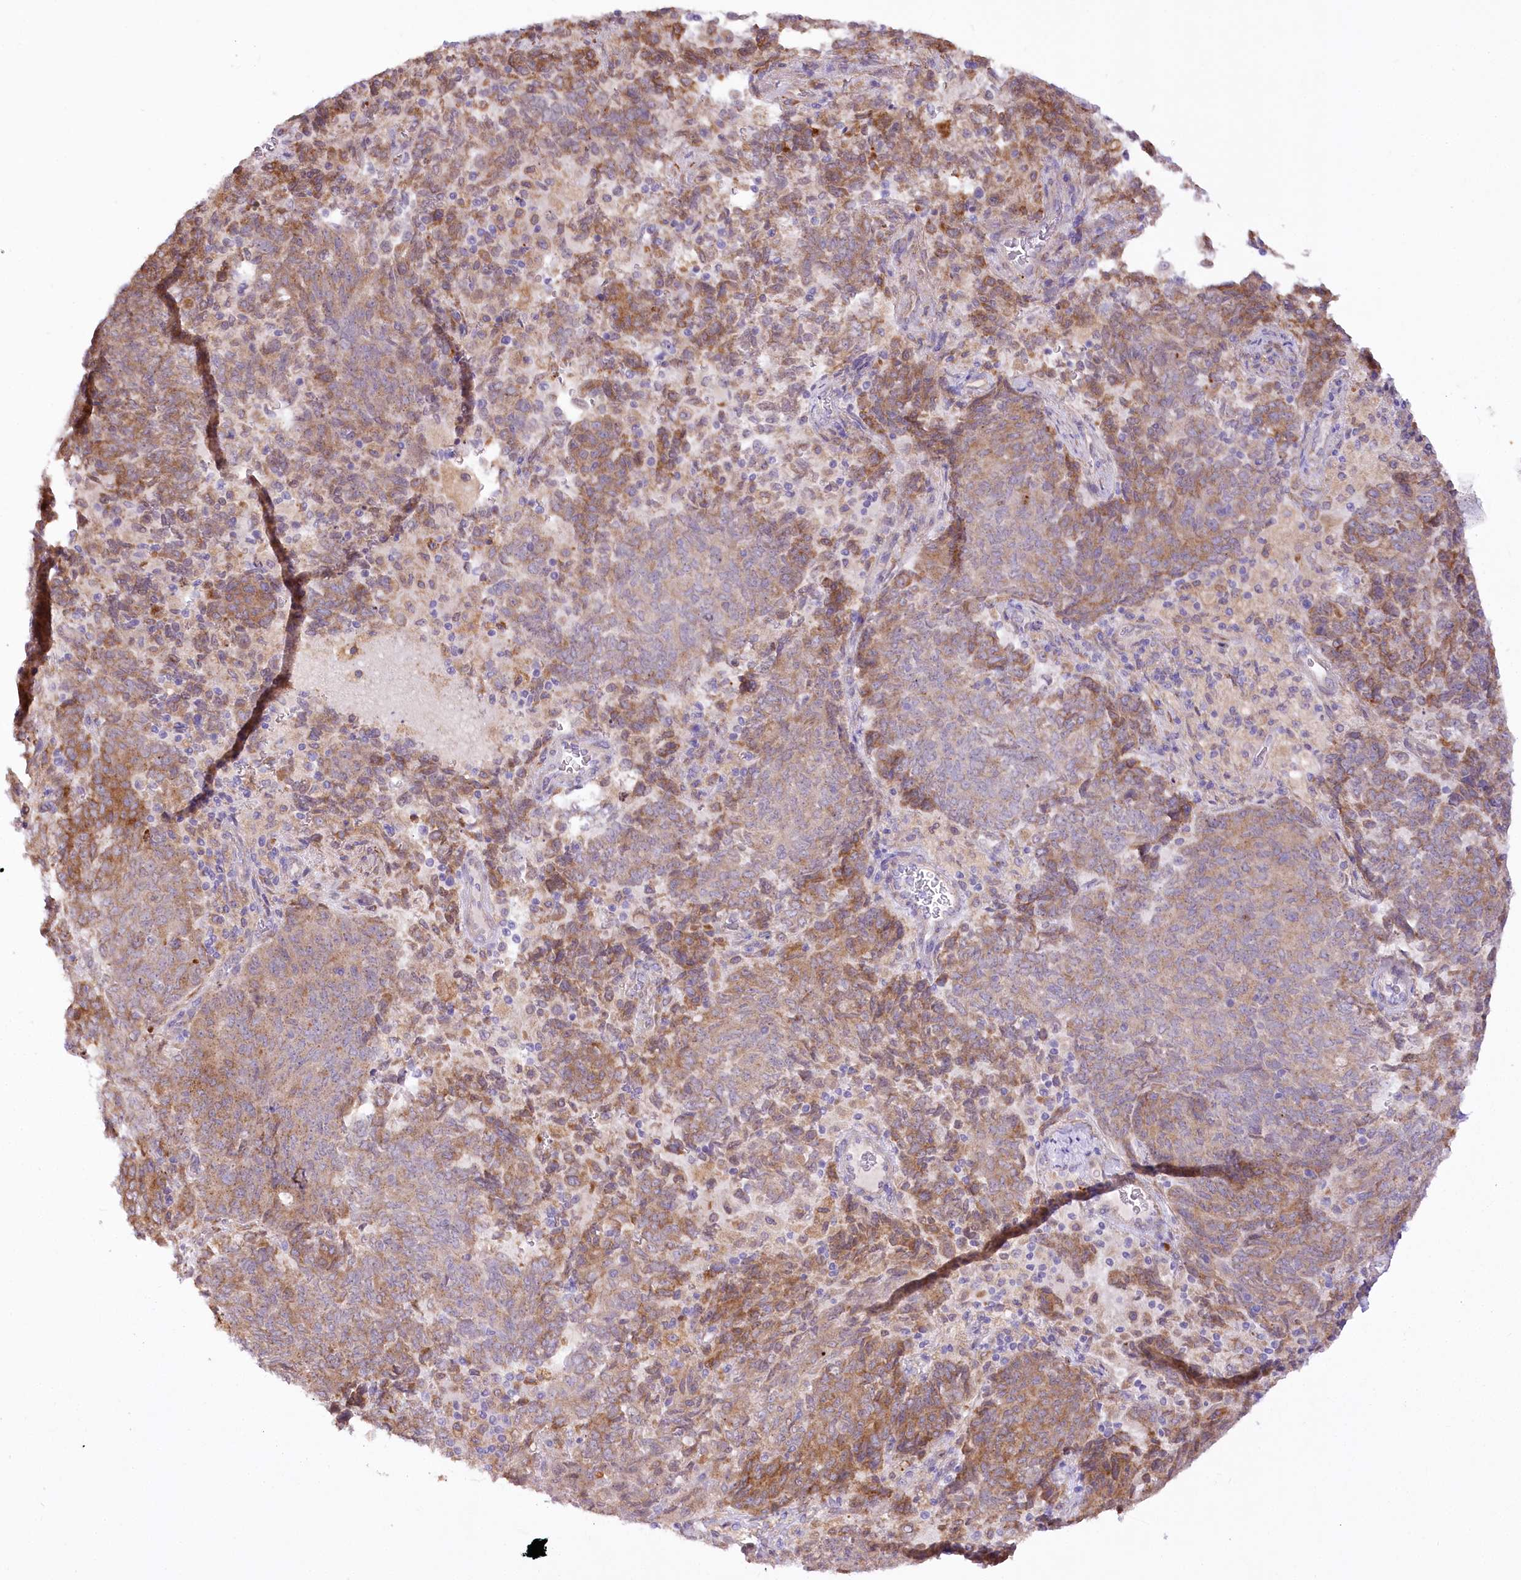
{"staining": {"intensity": "moderate", "quantity": ">75%", "location": "cytoplasmic/membranous"}, "tissue": "endometrial cancer", "cell_type": "Tumor cells", "image_type": "cancer", "snomed": [{"axis": "morphology", "description": "Adenocarcinoma, NOS"}, {"axis": "topography", "description": "Endometrium"}], "caption": "Protein analysis of endometrial cancer (adenocarcinoma) tissue exhibits moderate cytoplasmic/membranous staining in about >75% of tumor cells.", "gene": "NCKAP5", "patient": {"sex": "female", "age": 80}}